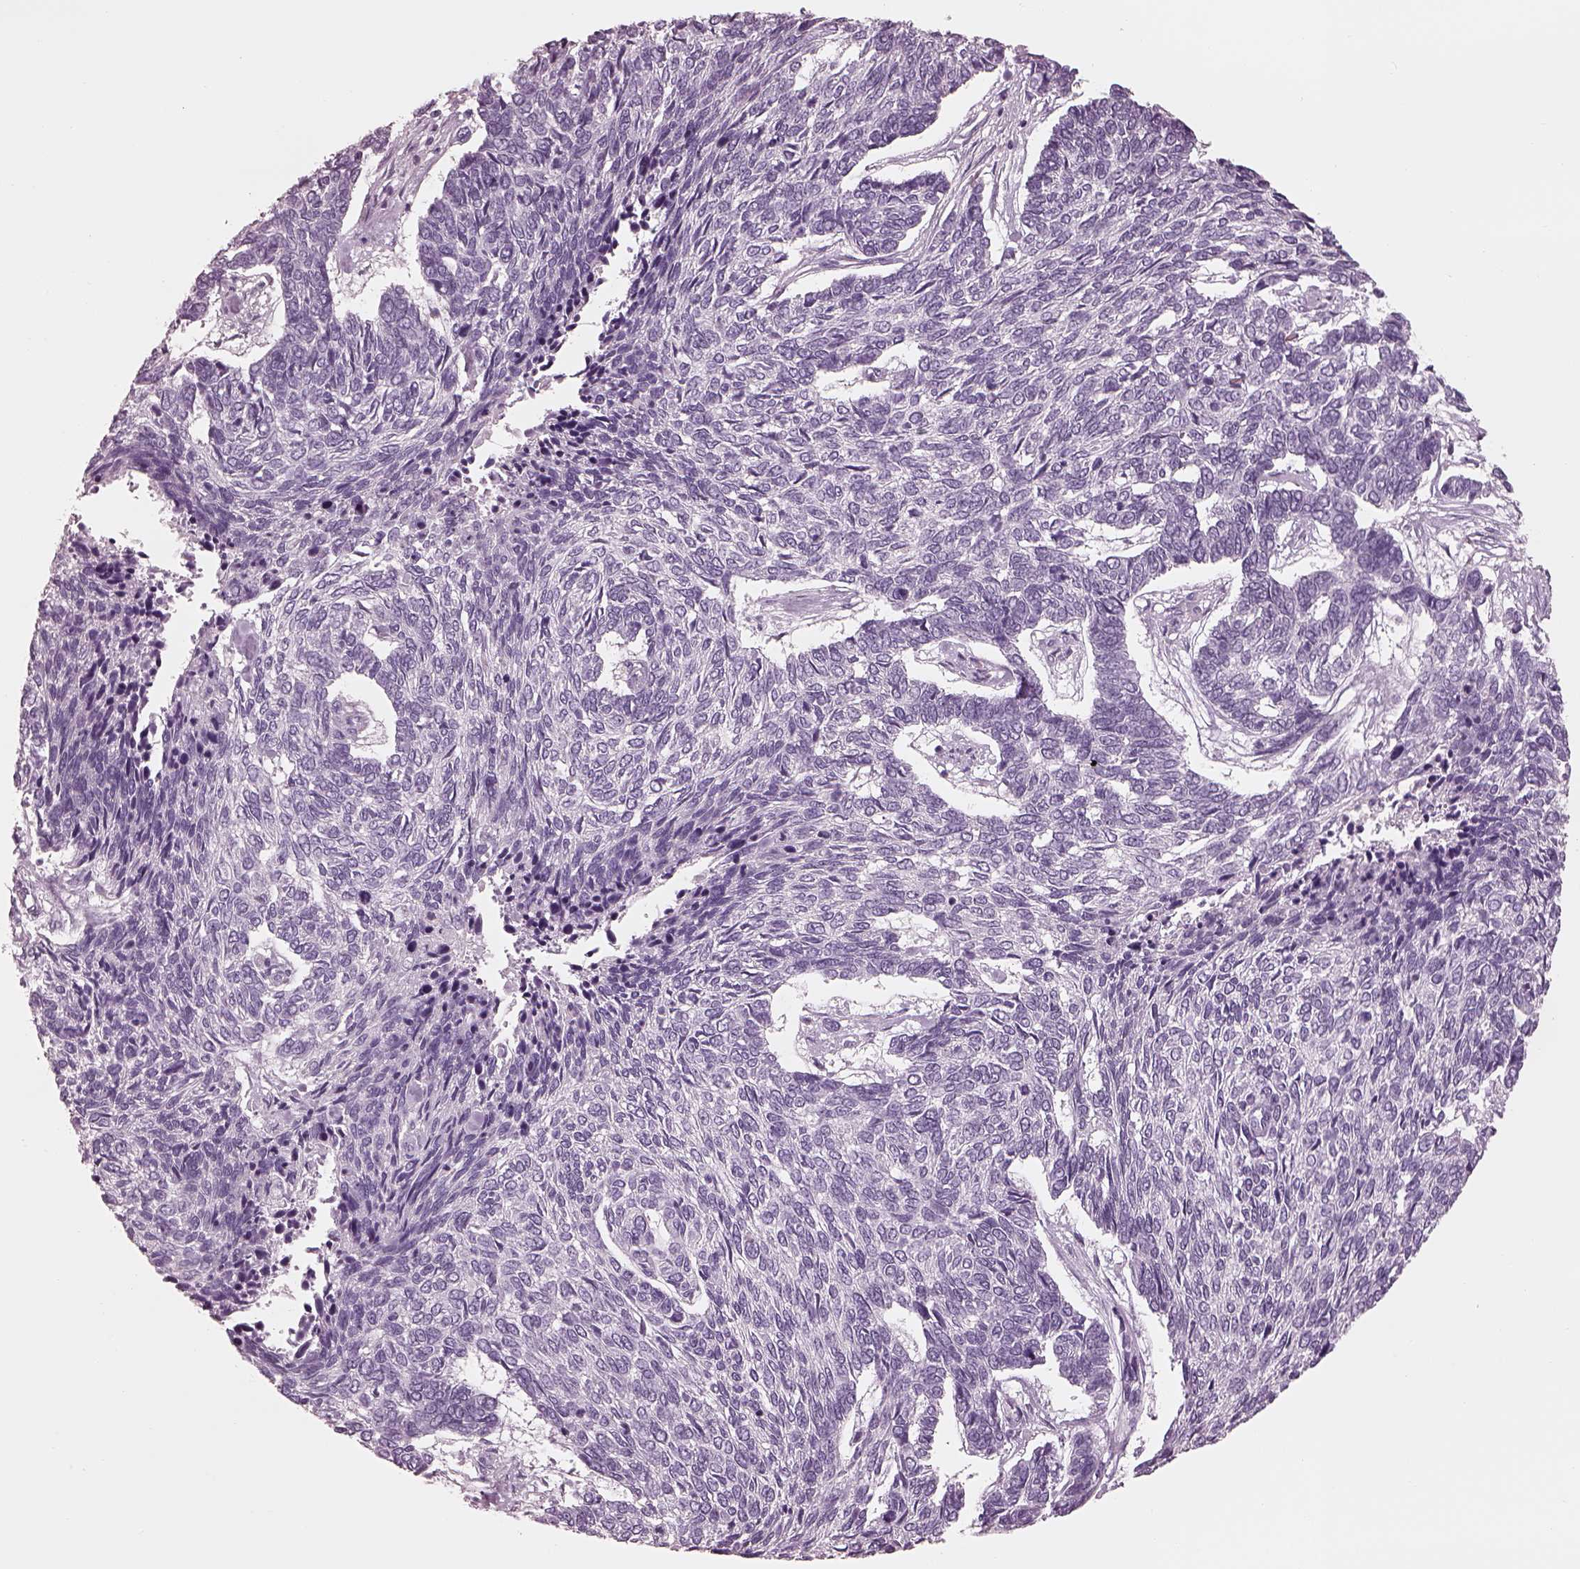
{"staining": {"intensity": "negative", "quantity": "none", "location": "none"}, "tissue": "skin cancer", "cell_type": "Tumor cells", "image_type": "cancer", "snomed": [{"axis": "morphology", "description": "Basal cell carcinoma"}, {"axis": "topography", "description": "Skin"}], "caption": "This is an IHC image of skin cancer. There is no positivity in tumor cells.", "gene": "RSPH9", "patient": {"sex": "female", "age": 65}}